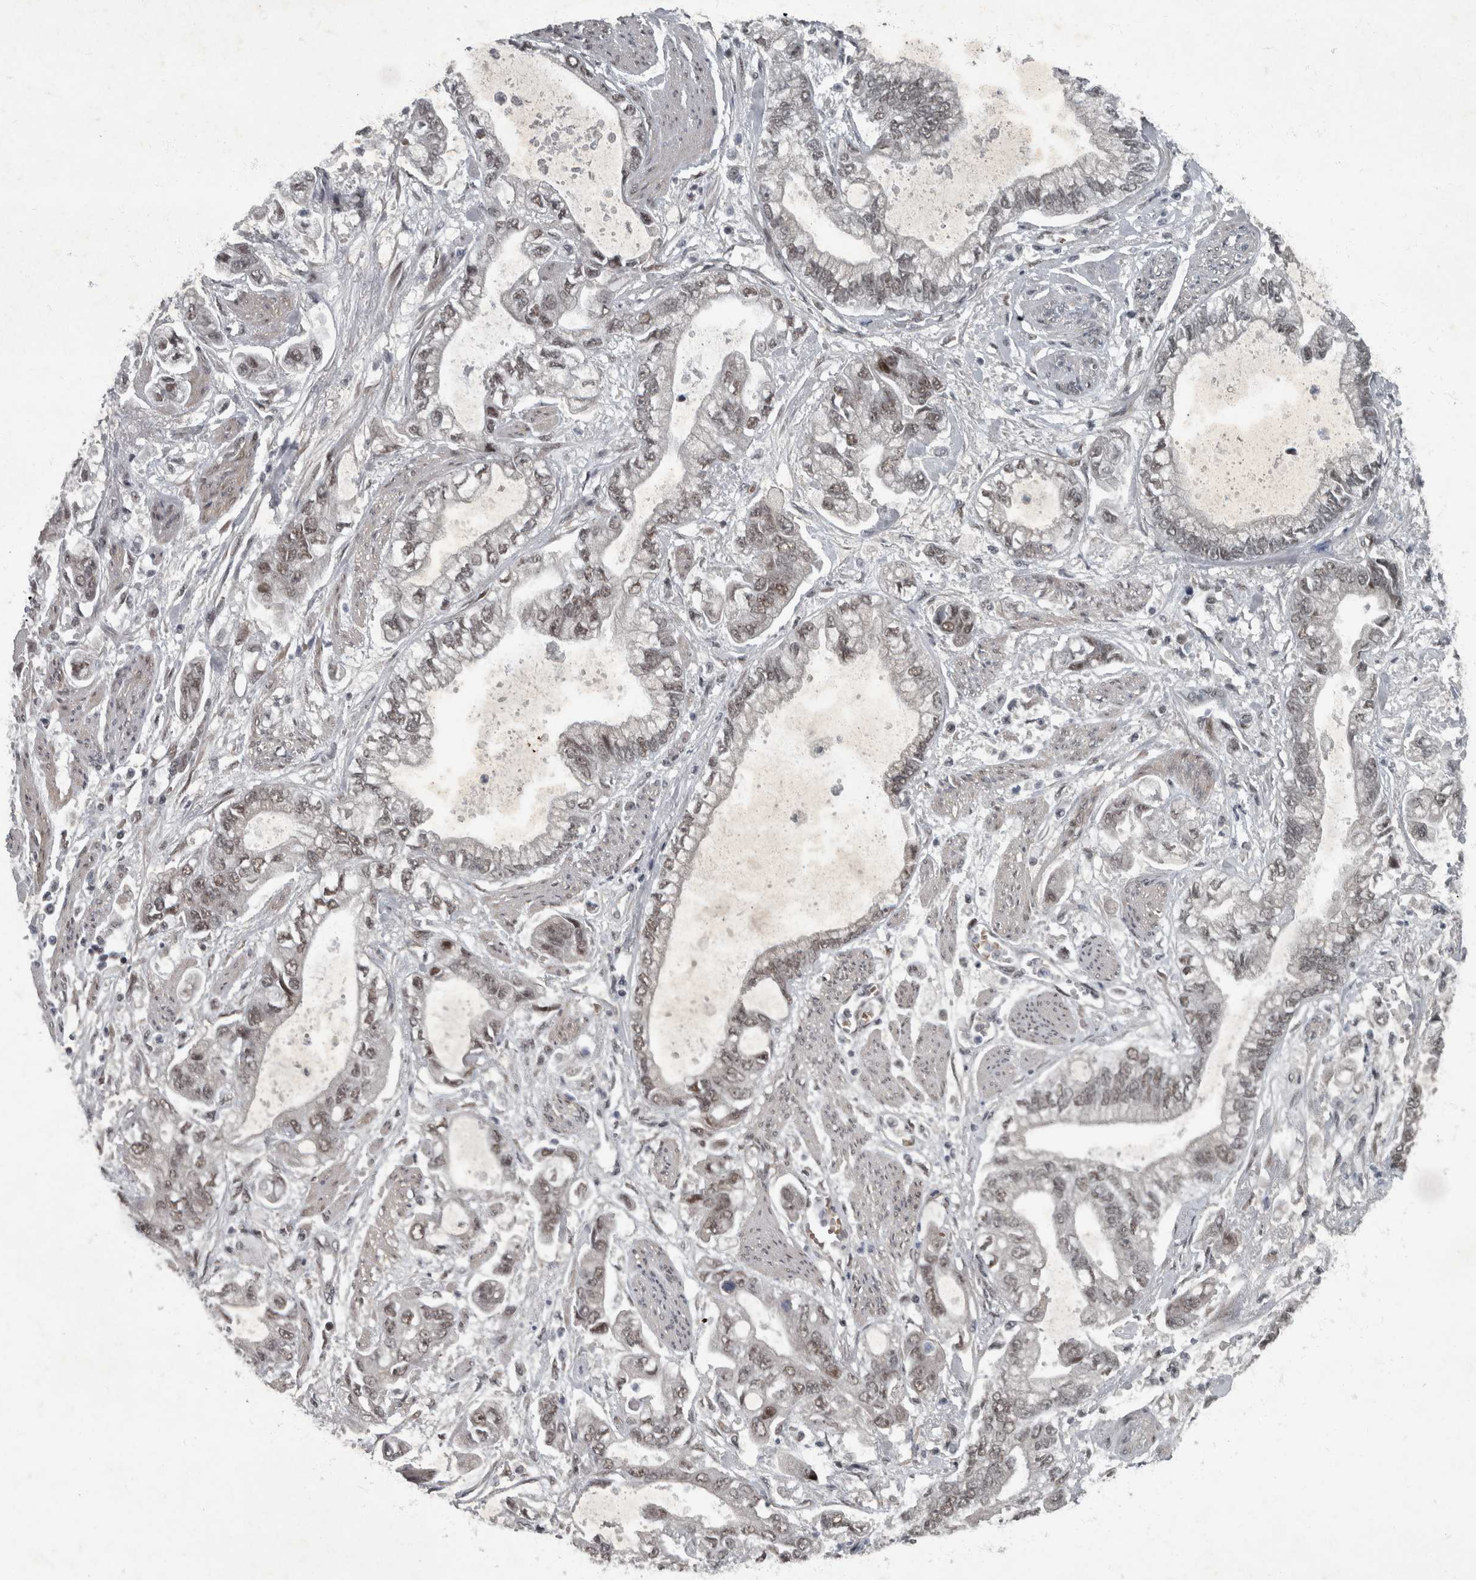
{"staining": {"intensity": "moderate", "quantity": ">75%", "location": "nuclear"}, "tissue": "stomach cancer", "cell_type": "Tumor cells", "image_type": "cancer", "snomed": [{"axis": "morphology", "description": "Normal tissue, NOS"}, {"axis": "morphology", "description": "Adenocarcinoma, NOS"}, {"axis": "topography", "description": "Stomach"}], "caption": "IHC histopathology image of neoplastic tissue: adenocarcinoma (stomach) stained using immunohistochemistry shows medium levels of moderate protein expression localized specifically in the nuclear of tumor cells, appearing as a nuclear brown color.", "gene": "WDR33", "patient": {"sex": "male", "age": 62}}